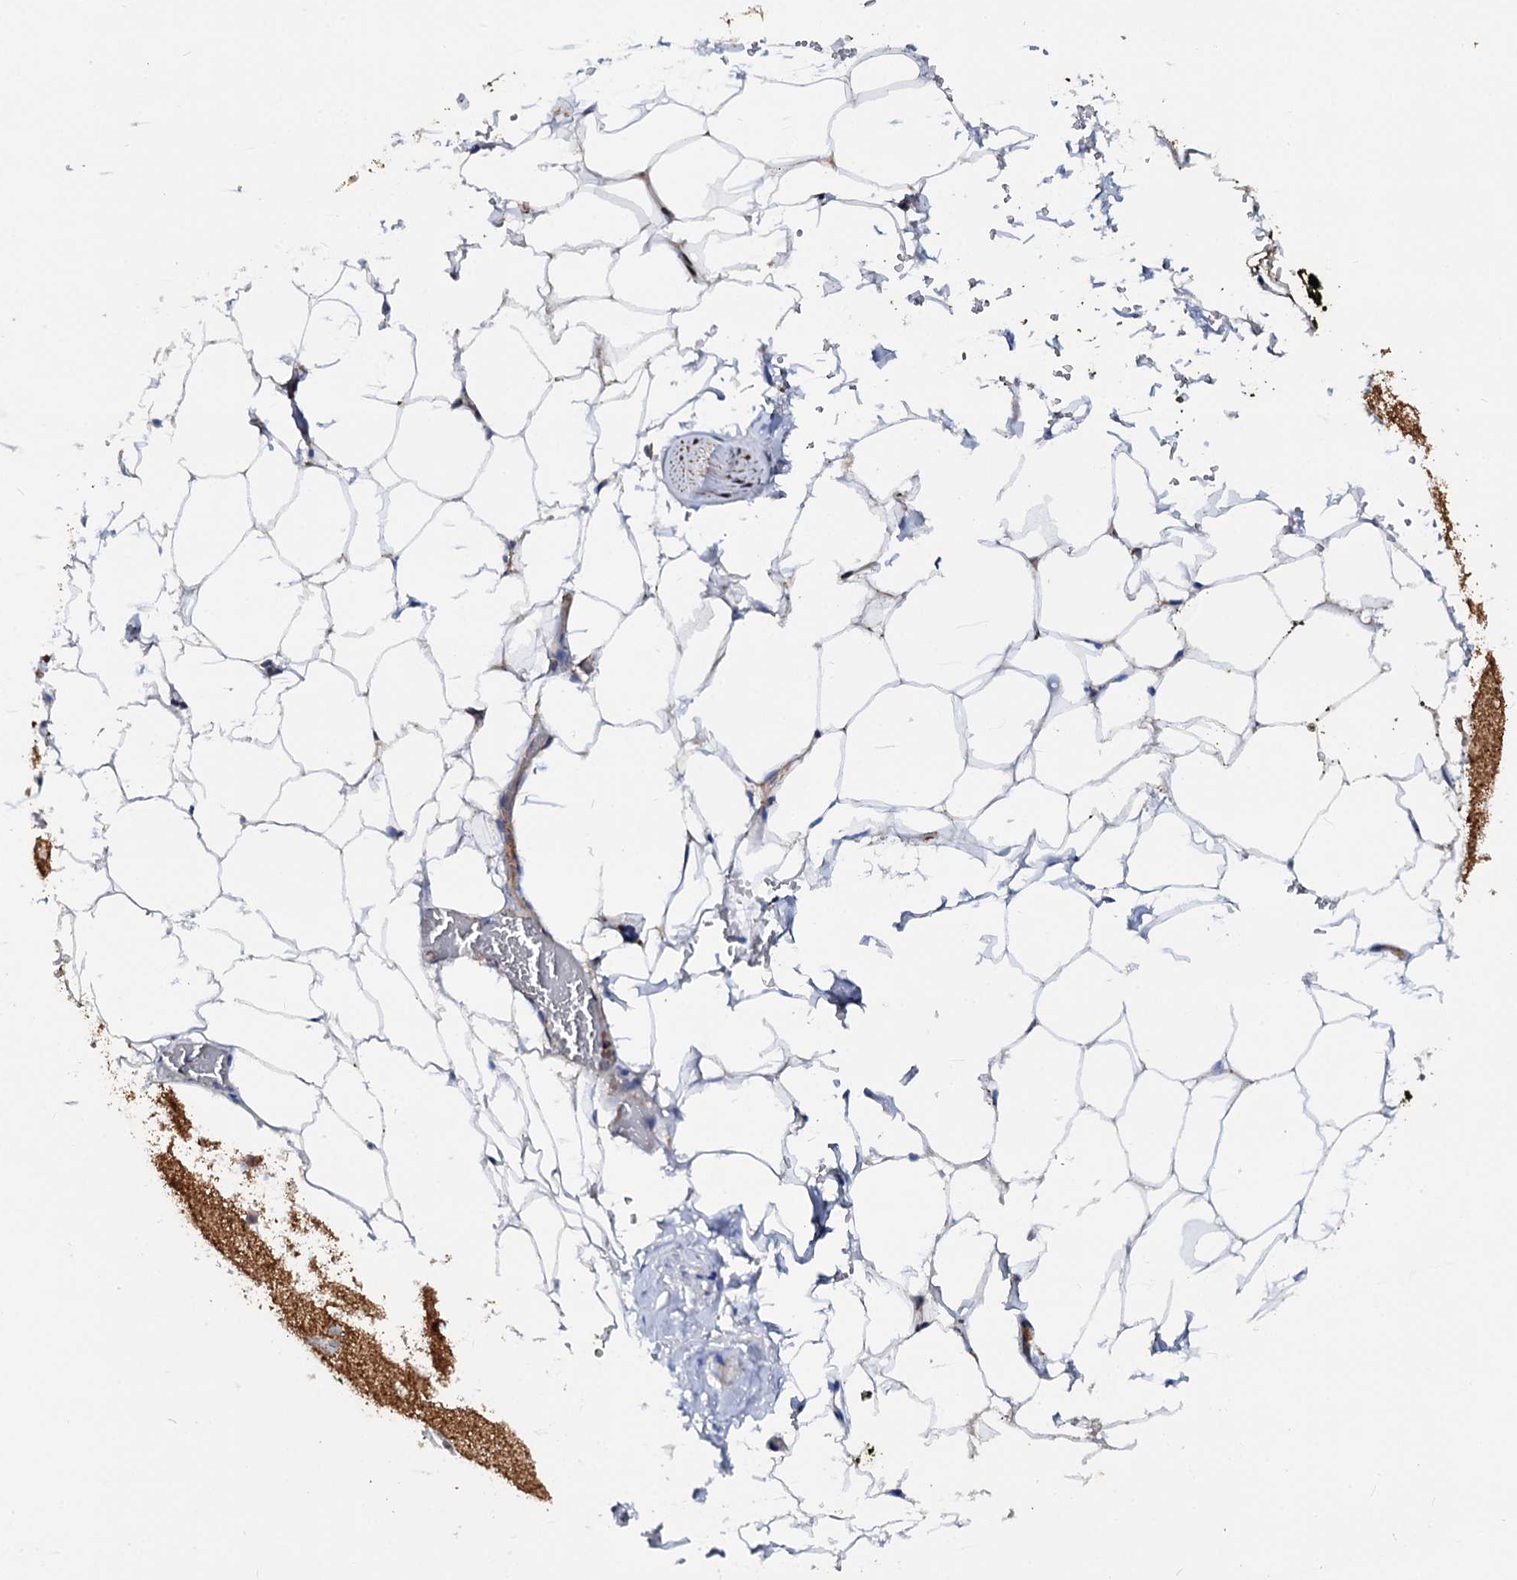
{"staining": {"intensity": "weak", "quantity": "<25%", "location": "cytoplasmic/membranous"}, "tissue": "adipose tissue", "cell_type": "Adipocytes", "image_type": "normal", "snomed": [{"axis": "morphology", "description": "Normal tissue, NOS"}, {"axis": "morphology", "description": "Adenocarcinoma, Low grade"}, {"axis": "topography", "description": "Prostate"}, {"axis": "topography", "description": "Peripheral nerve tissue"}], "caption": "High magnification brightfield microscopy of benign adipose tissue stained with DAB (3,3'-diaminobenzidine) (brown) and counterstained with hematoxylin (blue): adipocytes show no significant positivity.", "gene": "CEP76", "patient": {"sex": "male", "age": 63}}